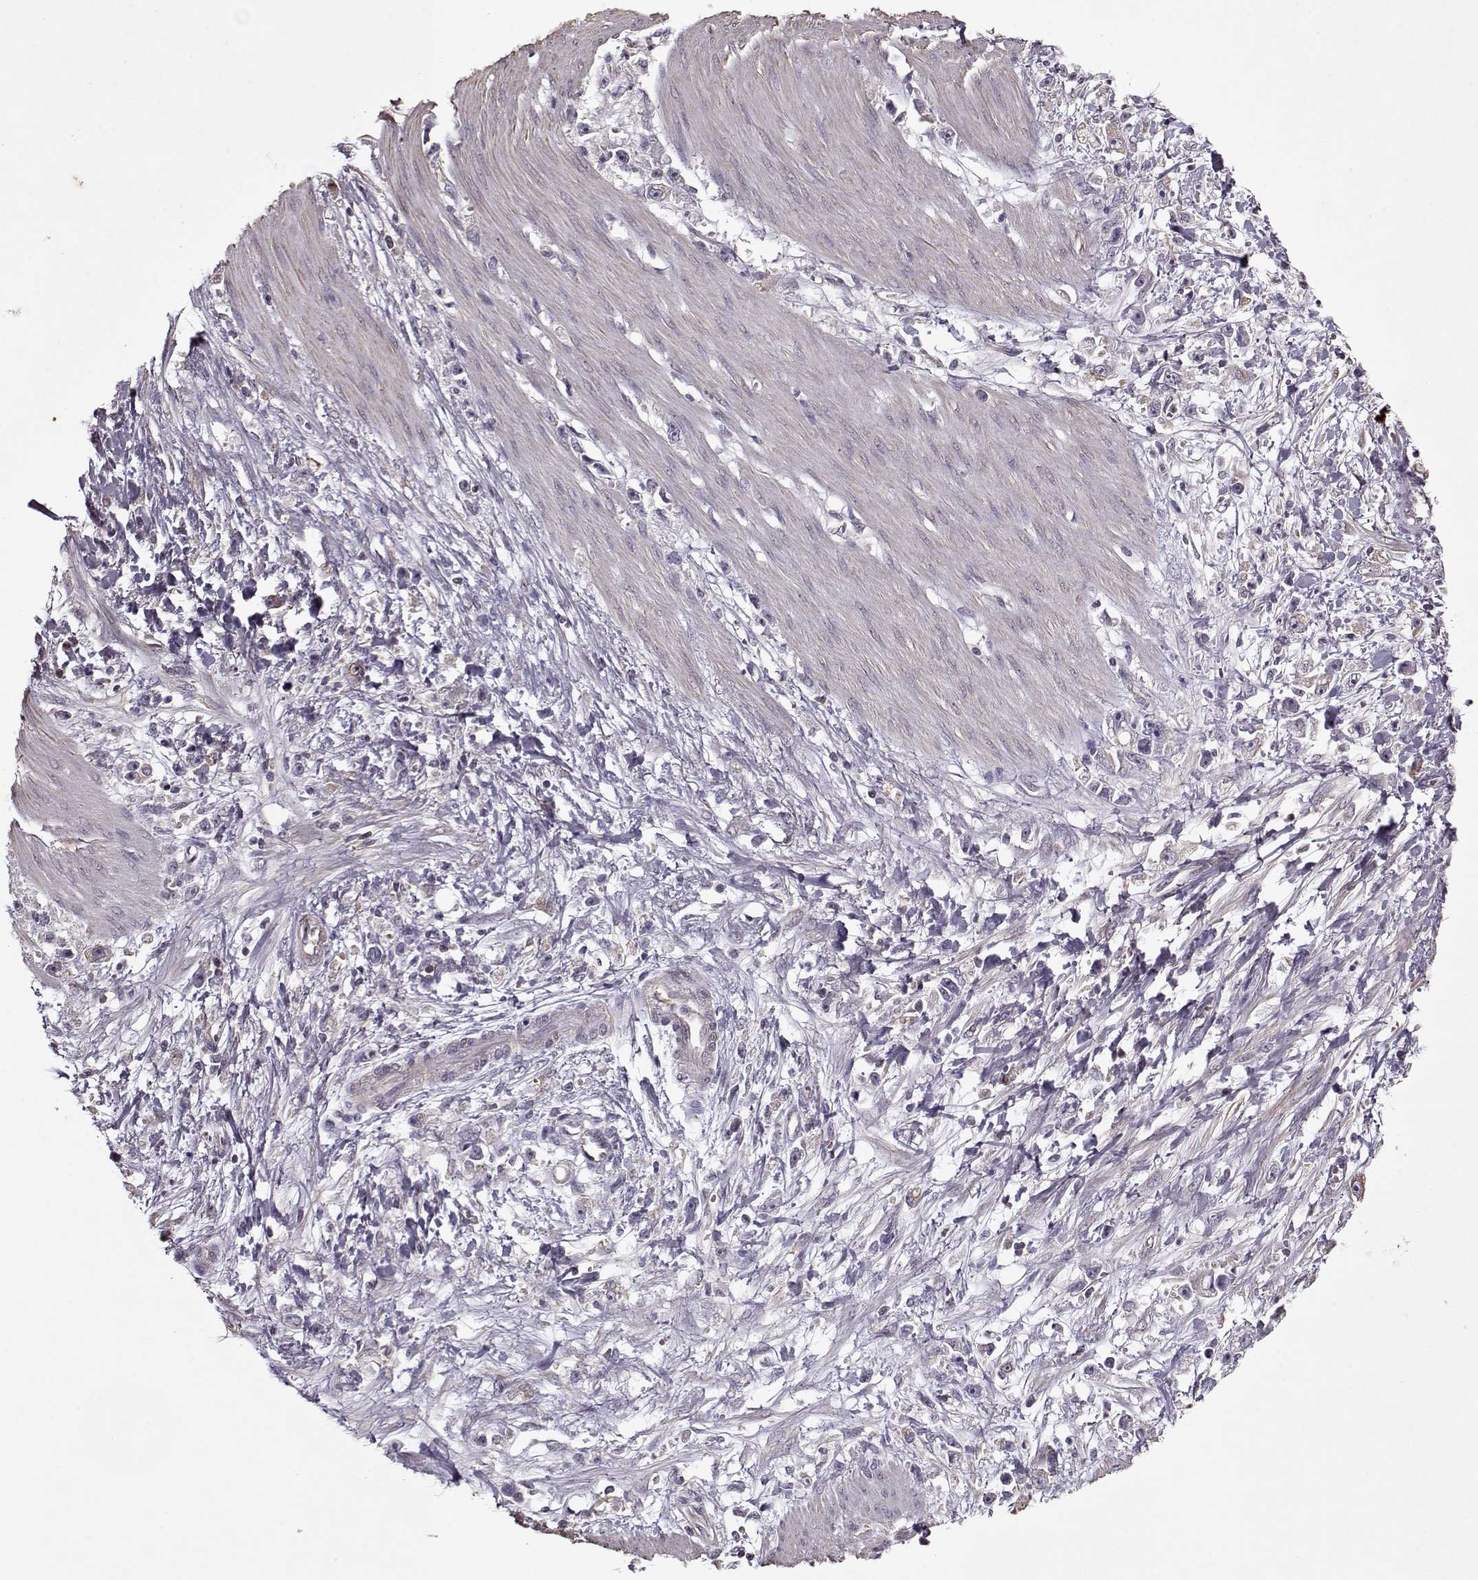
{"staining": {"intensity": "negative", "quantity": "none", "location": "none"}, "tissue": "stomach cancer", "cell_type": "Tumor cells", "image_type": "cancer", "snomed": [{"axis": "morphology", "description": "Adenocarcinoma, NOS"}, {"axis": "topography", "description": "Stomach"}], "caption": "Tumor cells show no significant expression in stomach cancer (adenocarcinoma). Nuclei are stained in blue.", "gene": "KRT9", "patient": {"sex": "female", "age": 59}}